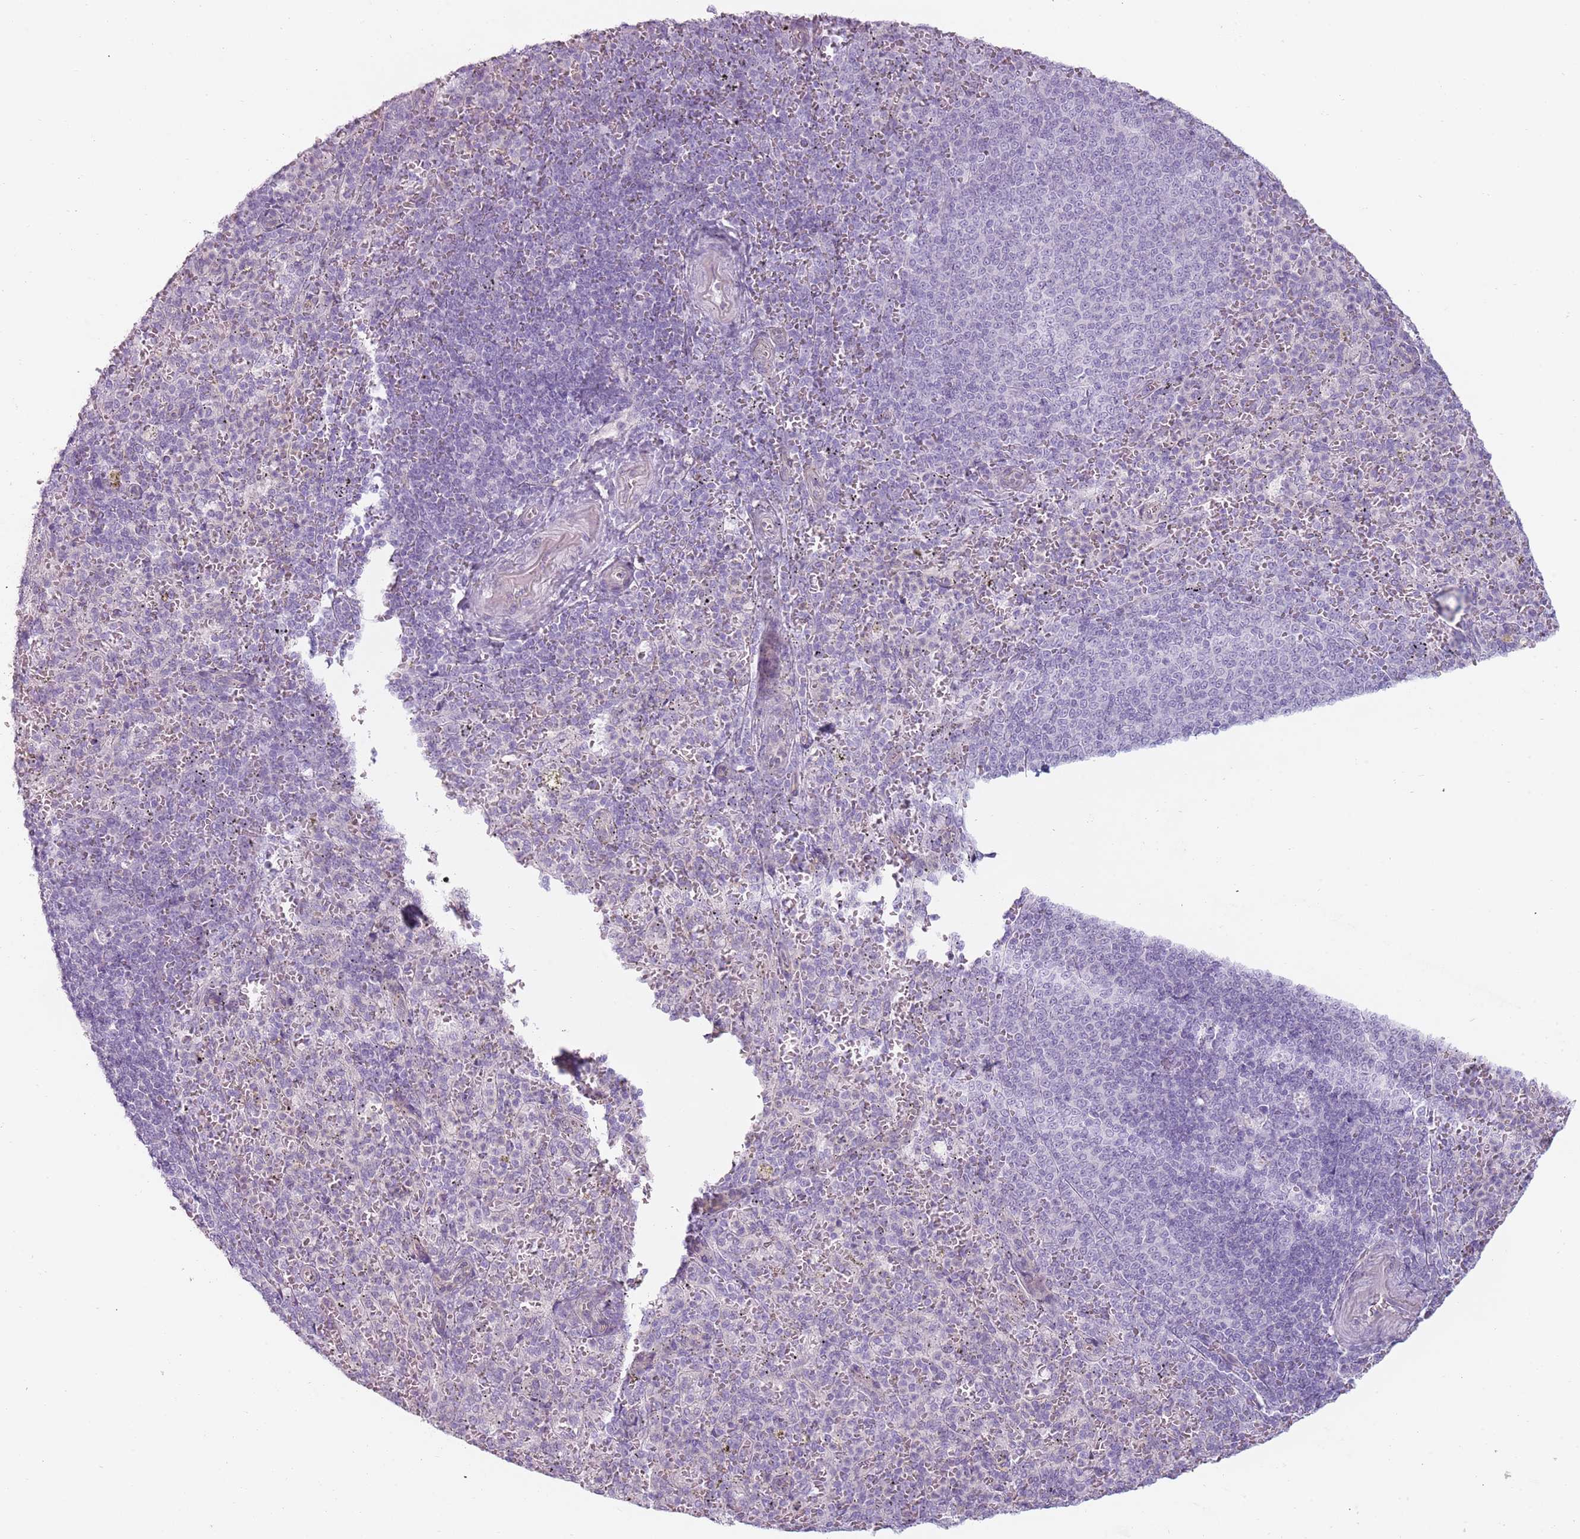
{"staining": {"intensity": "negative", "quantity": "none", "location": "none"}, "tissue": "spleen", "cell_type": "Cells in red pulp", "image_type": "normal", "snomed": [{"axis": "morphology", "description": "Normal tissue, NOS"}, {"axis": "topography", "description": "Spleen"}], "caption": "This is an IHC image of normal spleen. There is no expression in cells in red pulp.", "gene": "RFX2", "patient": {"sex": "female", "age": 21}}